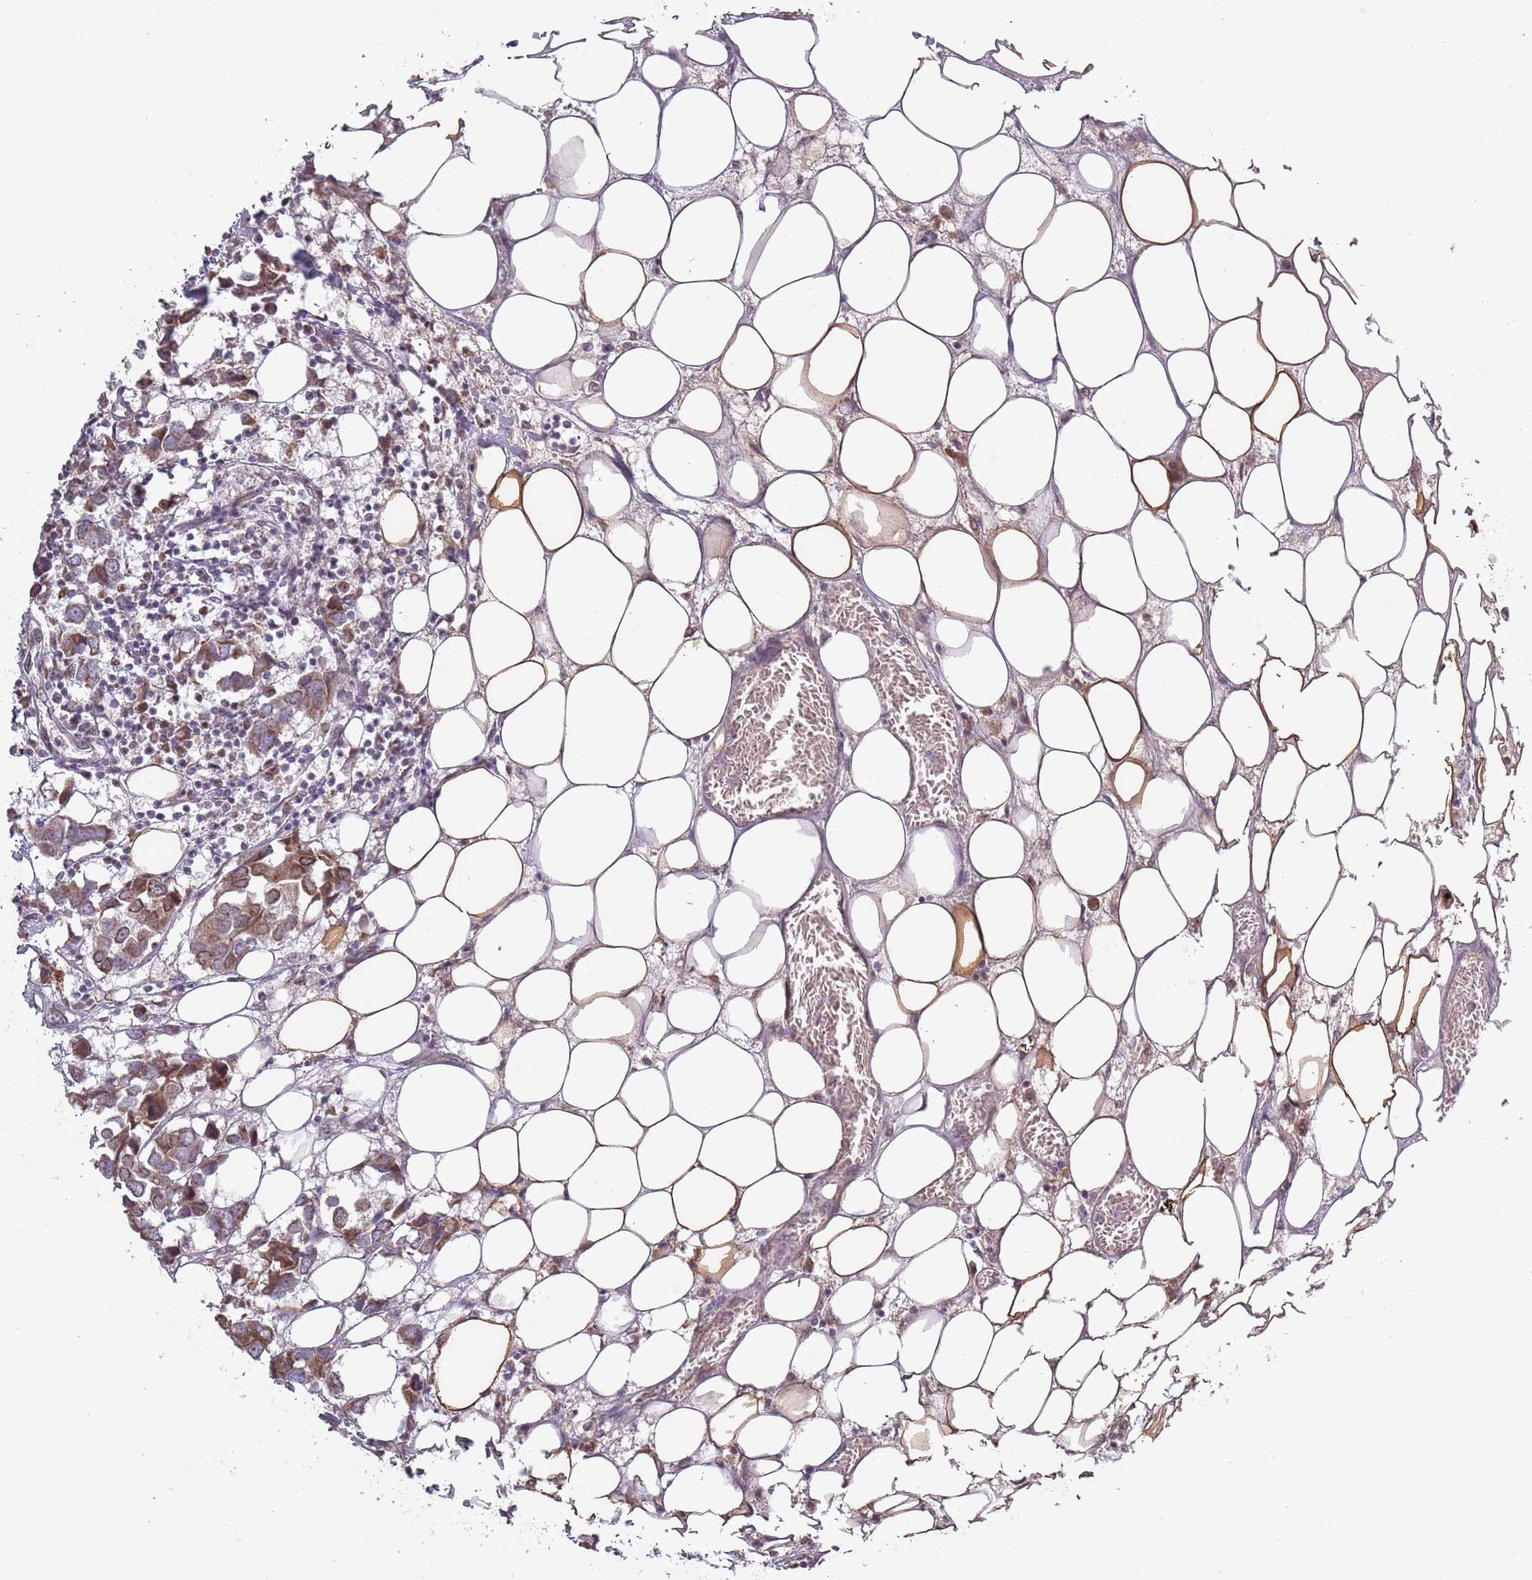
{"staining": {"intensity": "moderate", "quantity": ">75%", "location": "cytoplasmic/membranous"}, "tissue": "breast cancer", "cell_type": "Tumor cells", "image_type": "cancer", "snomed": [{"axis": "morphology", "description": "Duct carcinoma"}, {"axis": "topography", "description": "Breast"}], "caption": "IHC micrograph of neoplastic tissue: human breast cancer (intraductal carcinoma) stained using immunohistochemistry (IHC) exhibits medium levels of moderate protein expression localized specifically in the cytoplasmic/membranous of tumor cells, appearing as a cytoplasmic/membranous brown color.", "gene": "SYS1", "patient": {"sex": "female", "age": 83}}